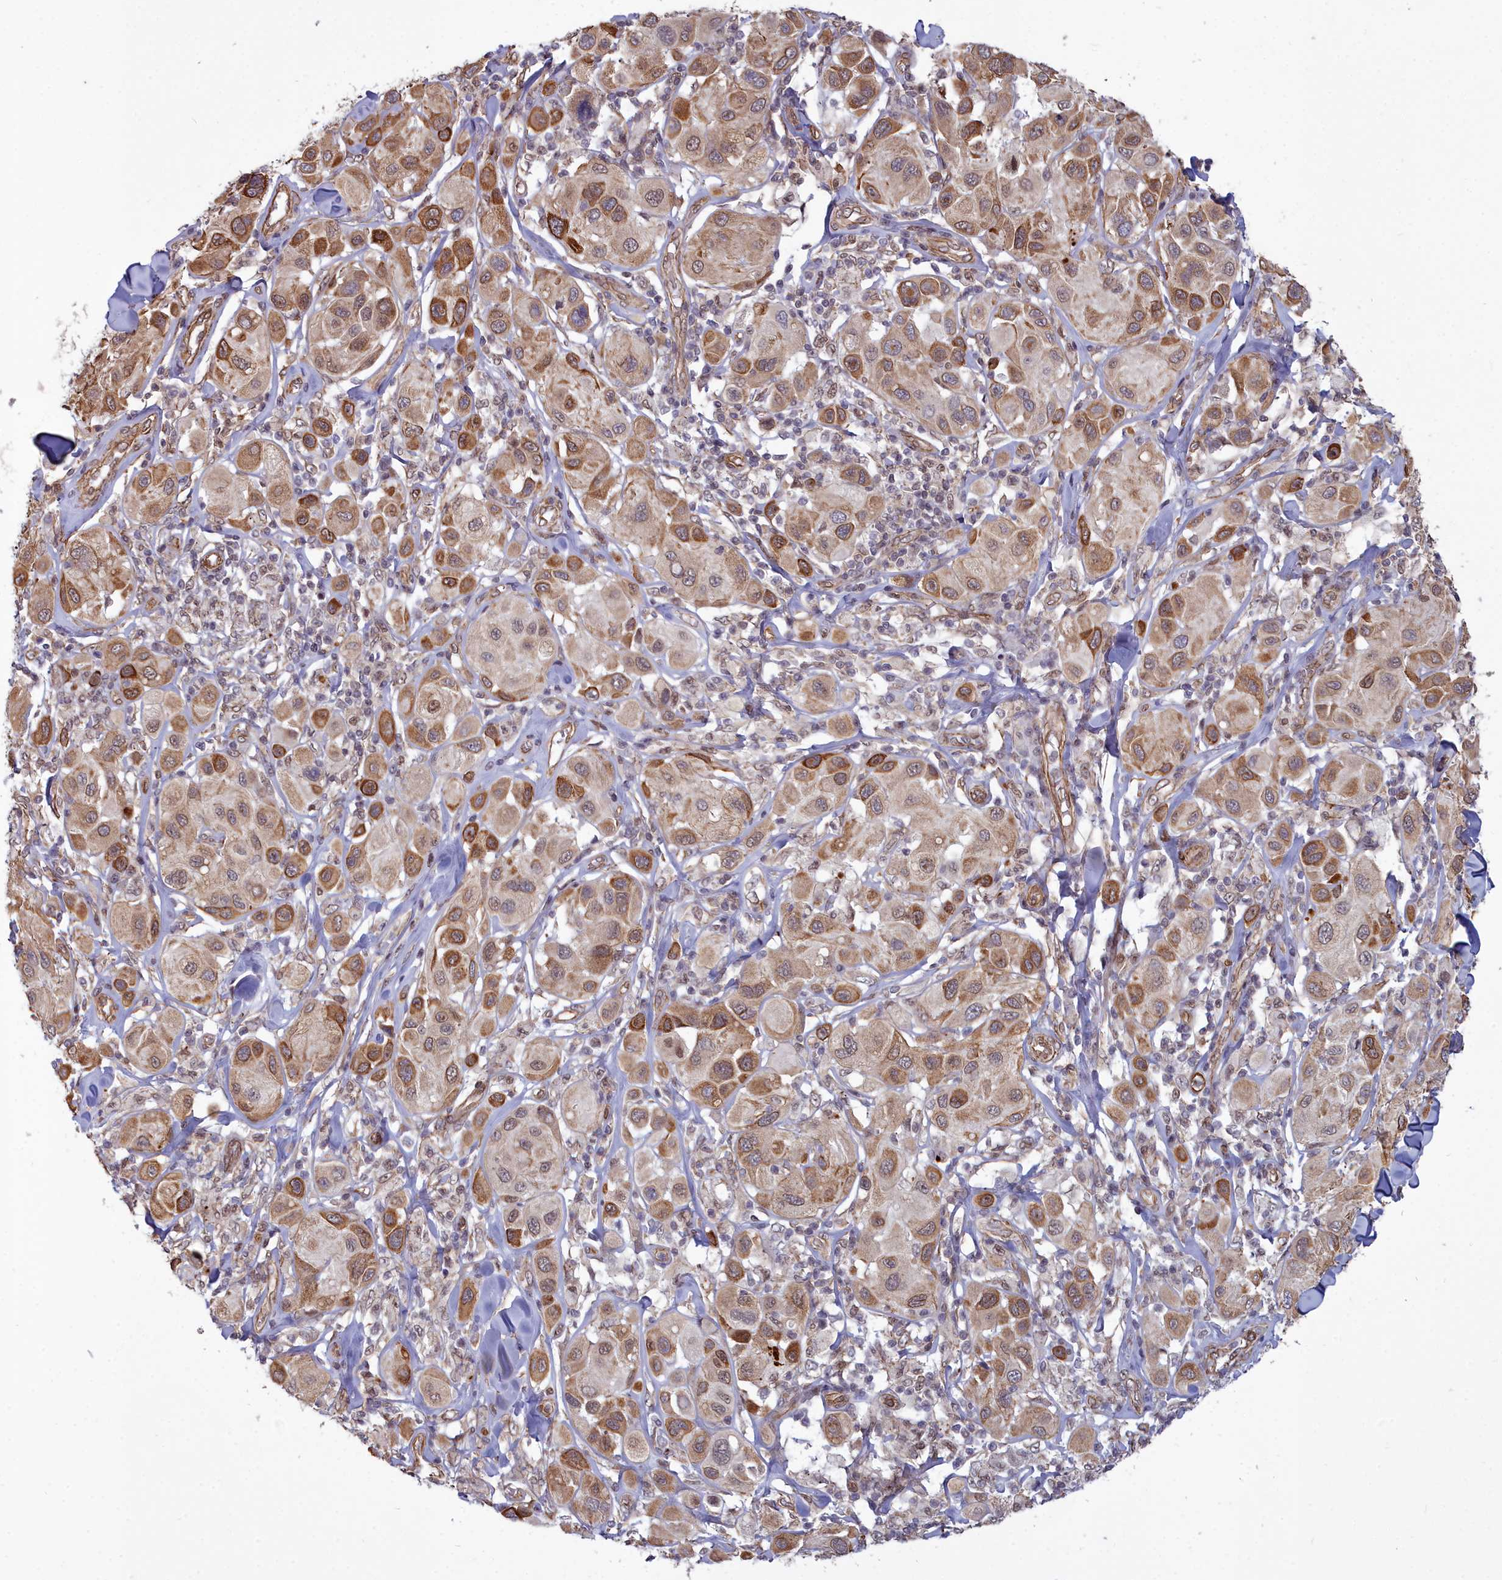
{"staining": {"intensity": "moderate", "quantity": "25%-75%", "location": "cytoplasmic/membranous,nuclear"}, "tissue": "melanoma", "cell_type": "Tumor cells", "image_type": "cancer", "snomed": [{"axis": "morphology", "description": "Malignant melanoma, Metastatic site"}, {"axis": "topography", "description": "Skin"}], "caption": "A photomicrograph of melanoma stained for a protein shows moderate cytoplasmic/membranous and nuclear brown staining in tumor cells.", "gene": "YJU2", "patient": {"sex": "male", "age": 41}}